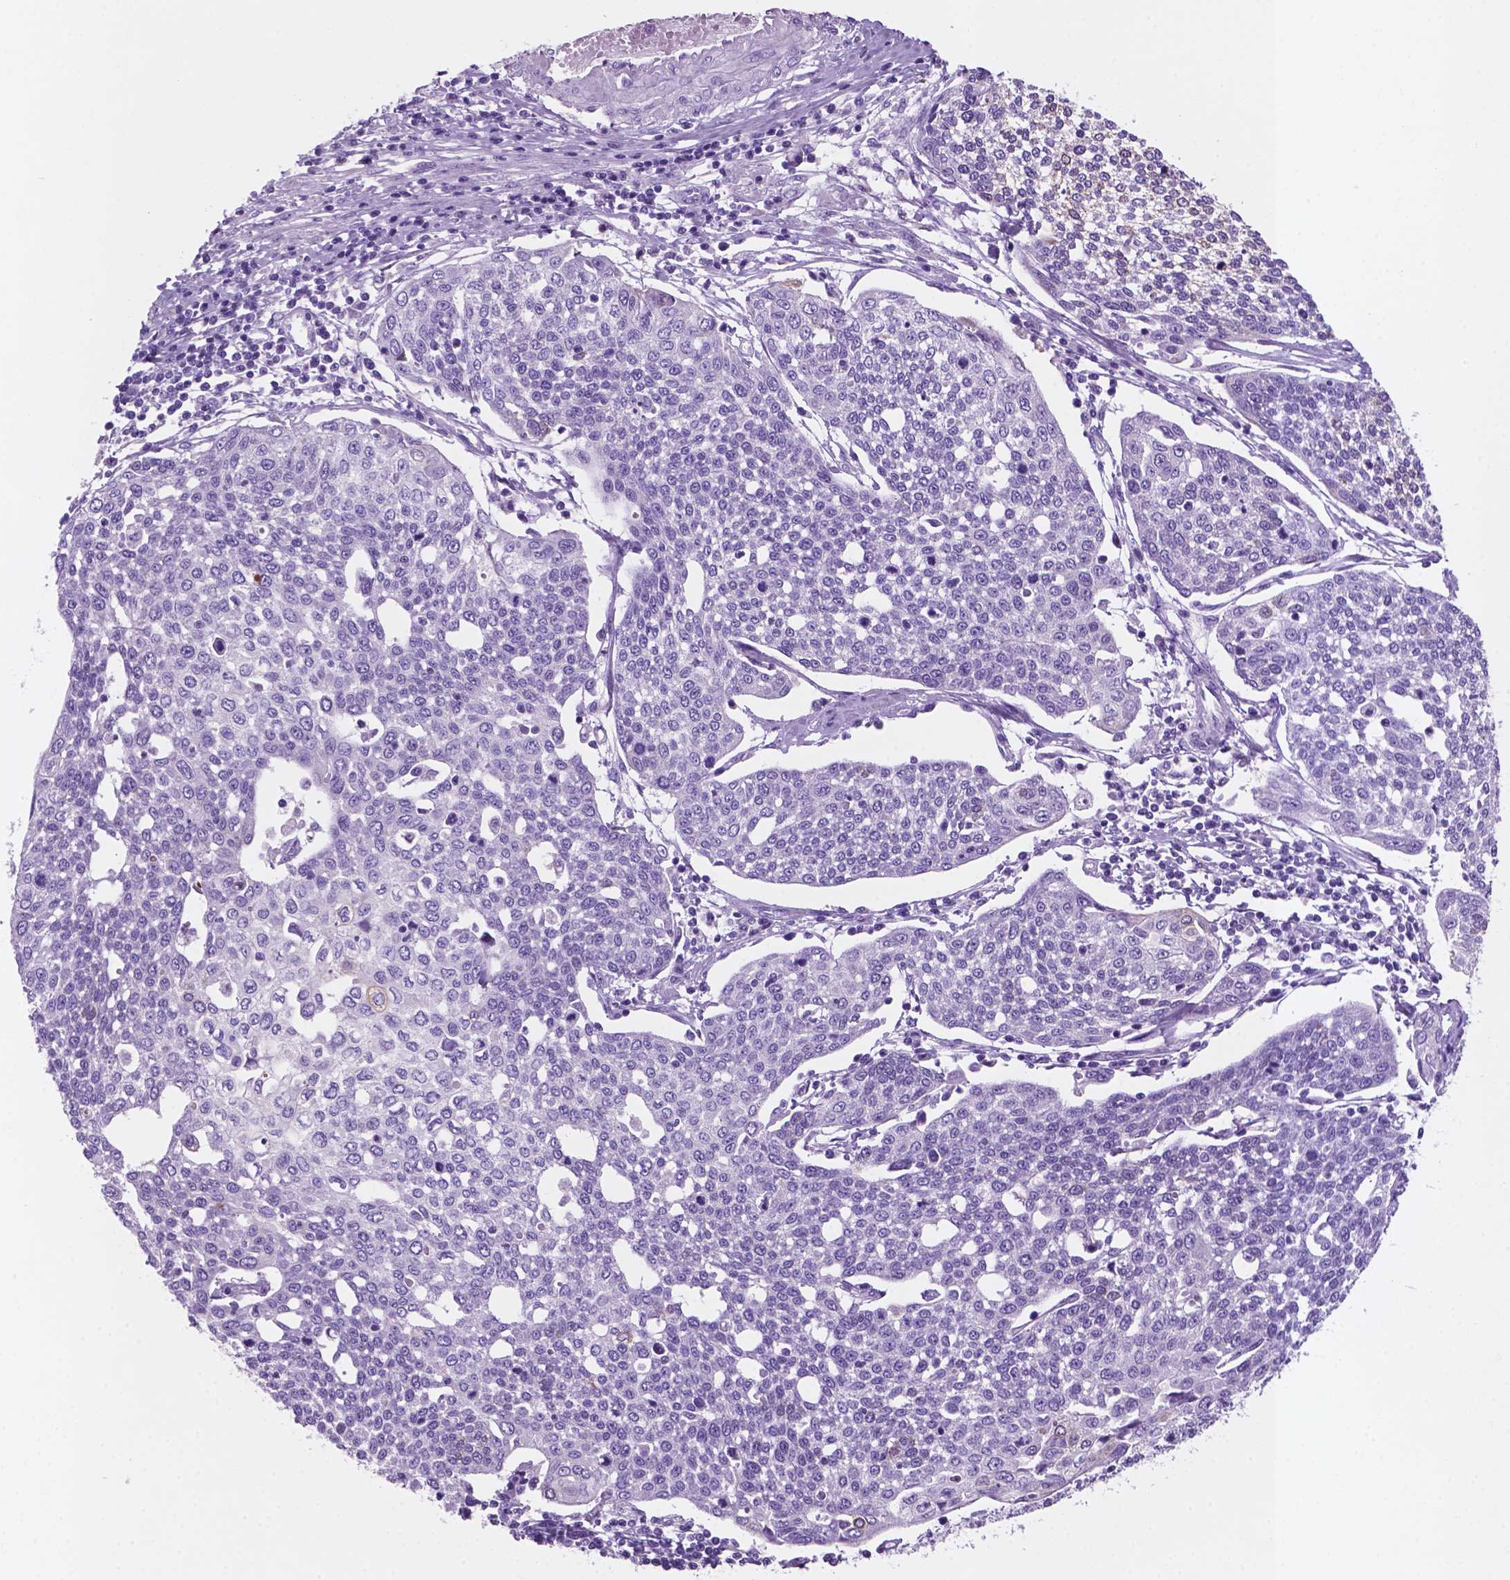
{"staining": {"intensity": "negative", "quantity": "none", "location": "none"}, "tissue": "cervical cancer", "cell_type": "Tumor cells", "image_type": "cancer", "snomed": [{"axis": "morphology", "description": "Squamous cell carcinoma, NOS"}, {"axis": "topography", "description": "Cervix"}], "caption": "The immunohistochemistry (IHC) micrograph has no significant positivity in tumor cells of cervical cancer tissue.", "gene": "POU4F1", "patient": {"sex": "female", "age": 34}}